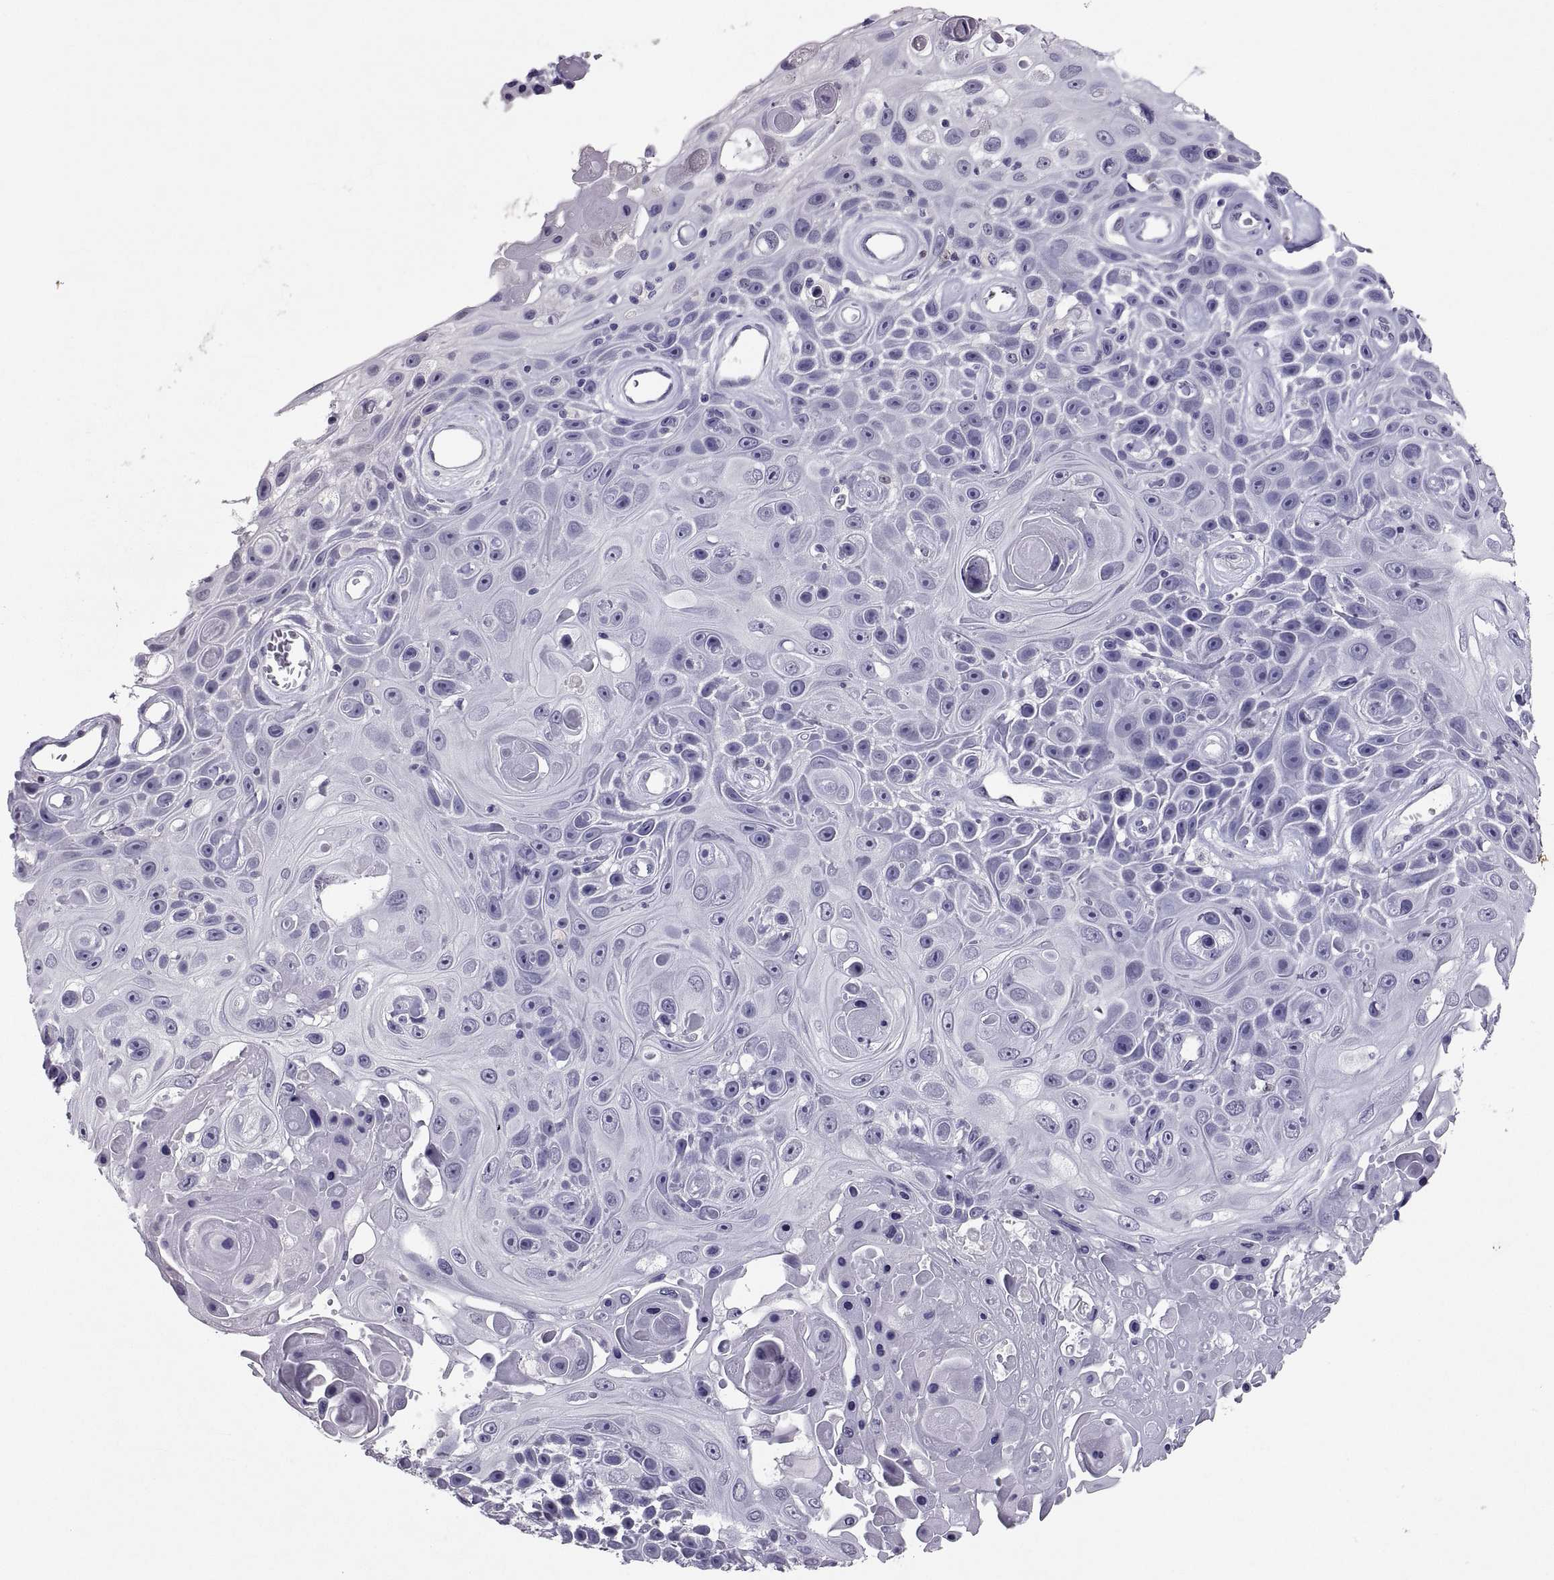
{"staining": {"intensity": "negative", "quantity": "none", "location": "none"}, "tissue": "skin cancer", "cell_type": "Tumor cells", "image_type": "cancer", "snomed": [{"axis": "morphology", "description": "Squamous cell carcinoma, NOS"}, {"axis": "topography", "description": "Skin"}], "caption": "Immunohistochemical staining of squamous cell carcinoma (skin) reveals no significant staining in tumor cells.", "gene": "SOX21", "patient": {"sex": "male", "age": 82}}